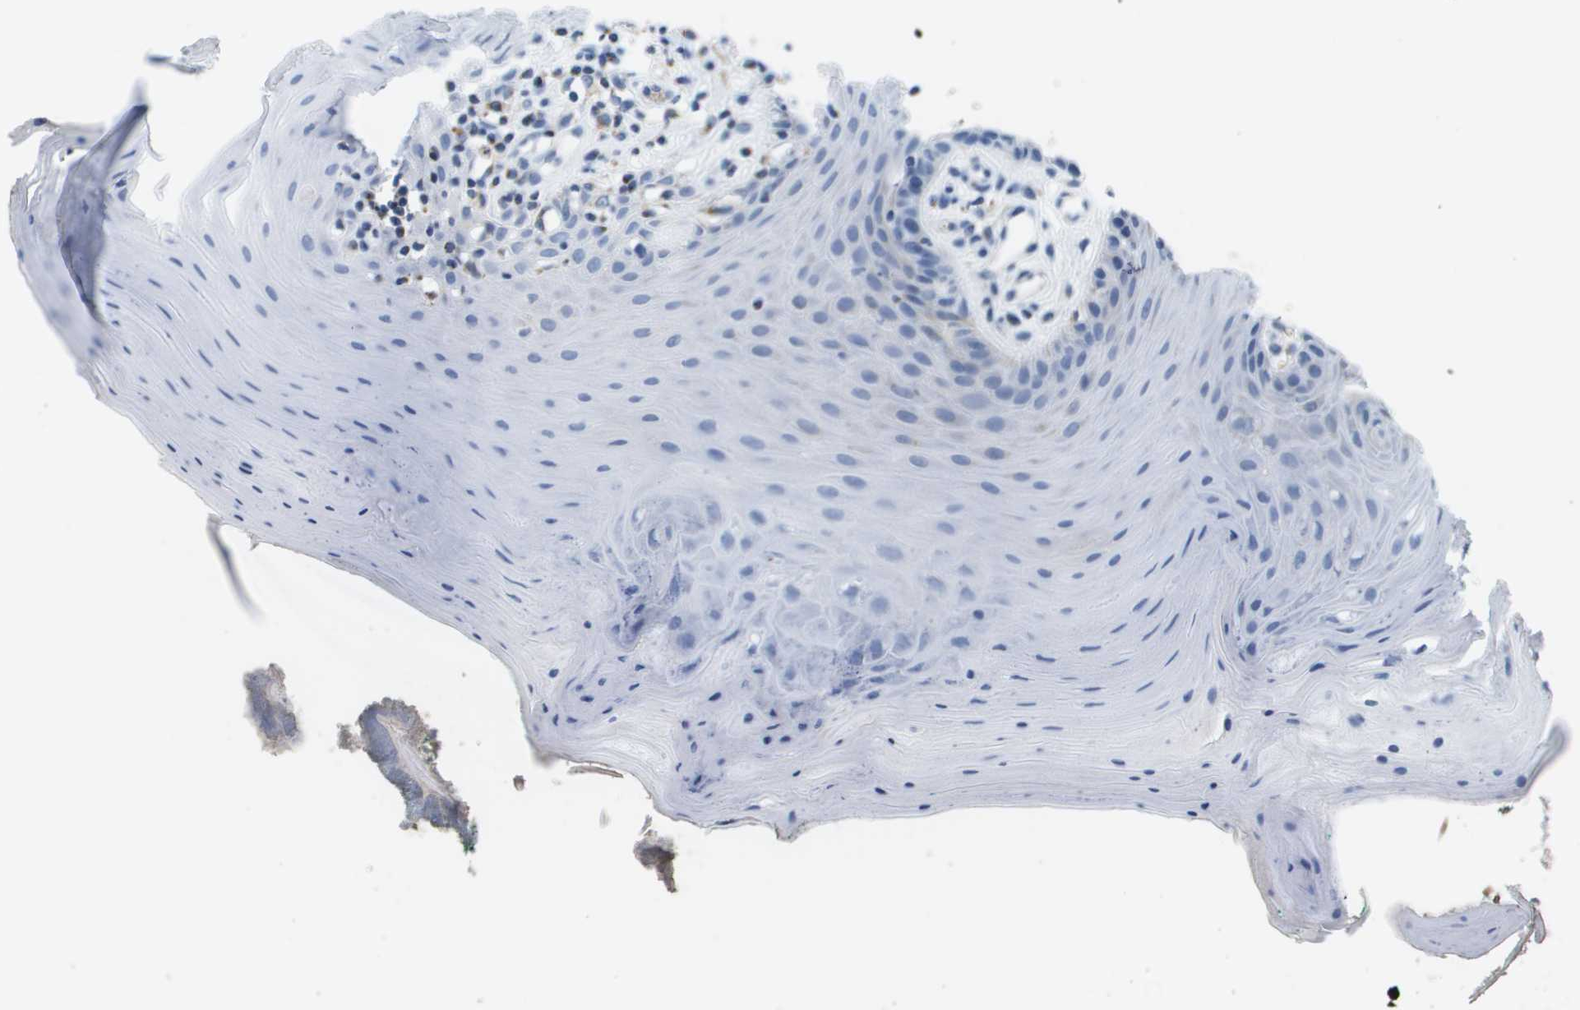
{"staining": {"intensity": "negative", "quantity": "none", "location": "none"}, "tissue": "oral mucosa", "cell_type": "Squamous epithelial cells", "image_type": "normal", "snomed": [{"axis": "morphology", "description": "Normal tissue, NOS"}, {"axis": "topography", "description": "Skeletal muscle"}, {"axis": "topography", "description": "Oral tissue"}], "caption": "A photomicrograph of oral mucosa stained for a protein shows no brown staining in squamous epithelial cells.", "gene": "ATP5F1B", "patient": {"sex": "male", "age": 58}}